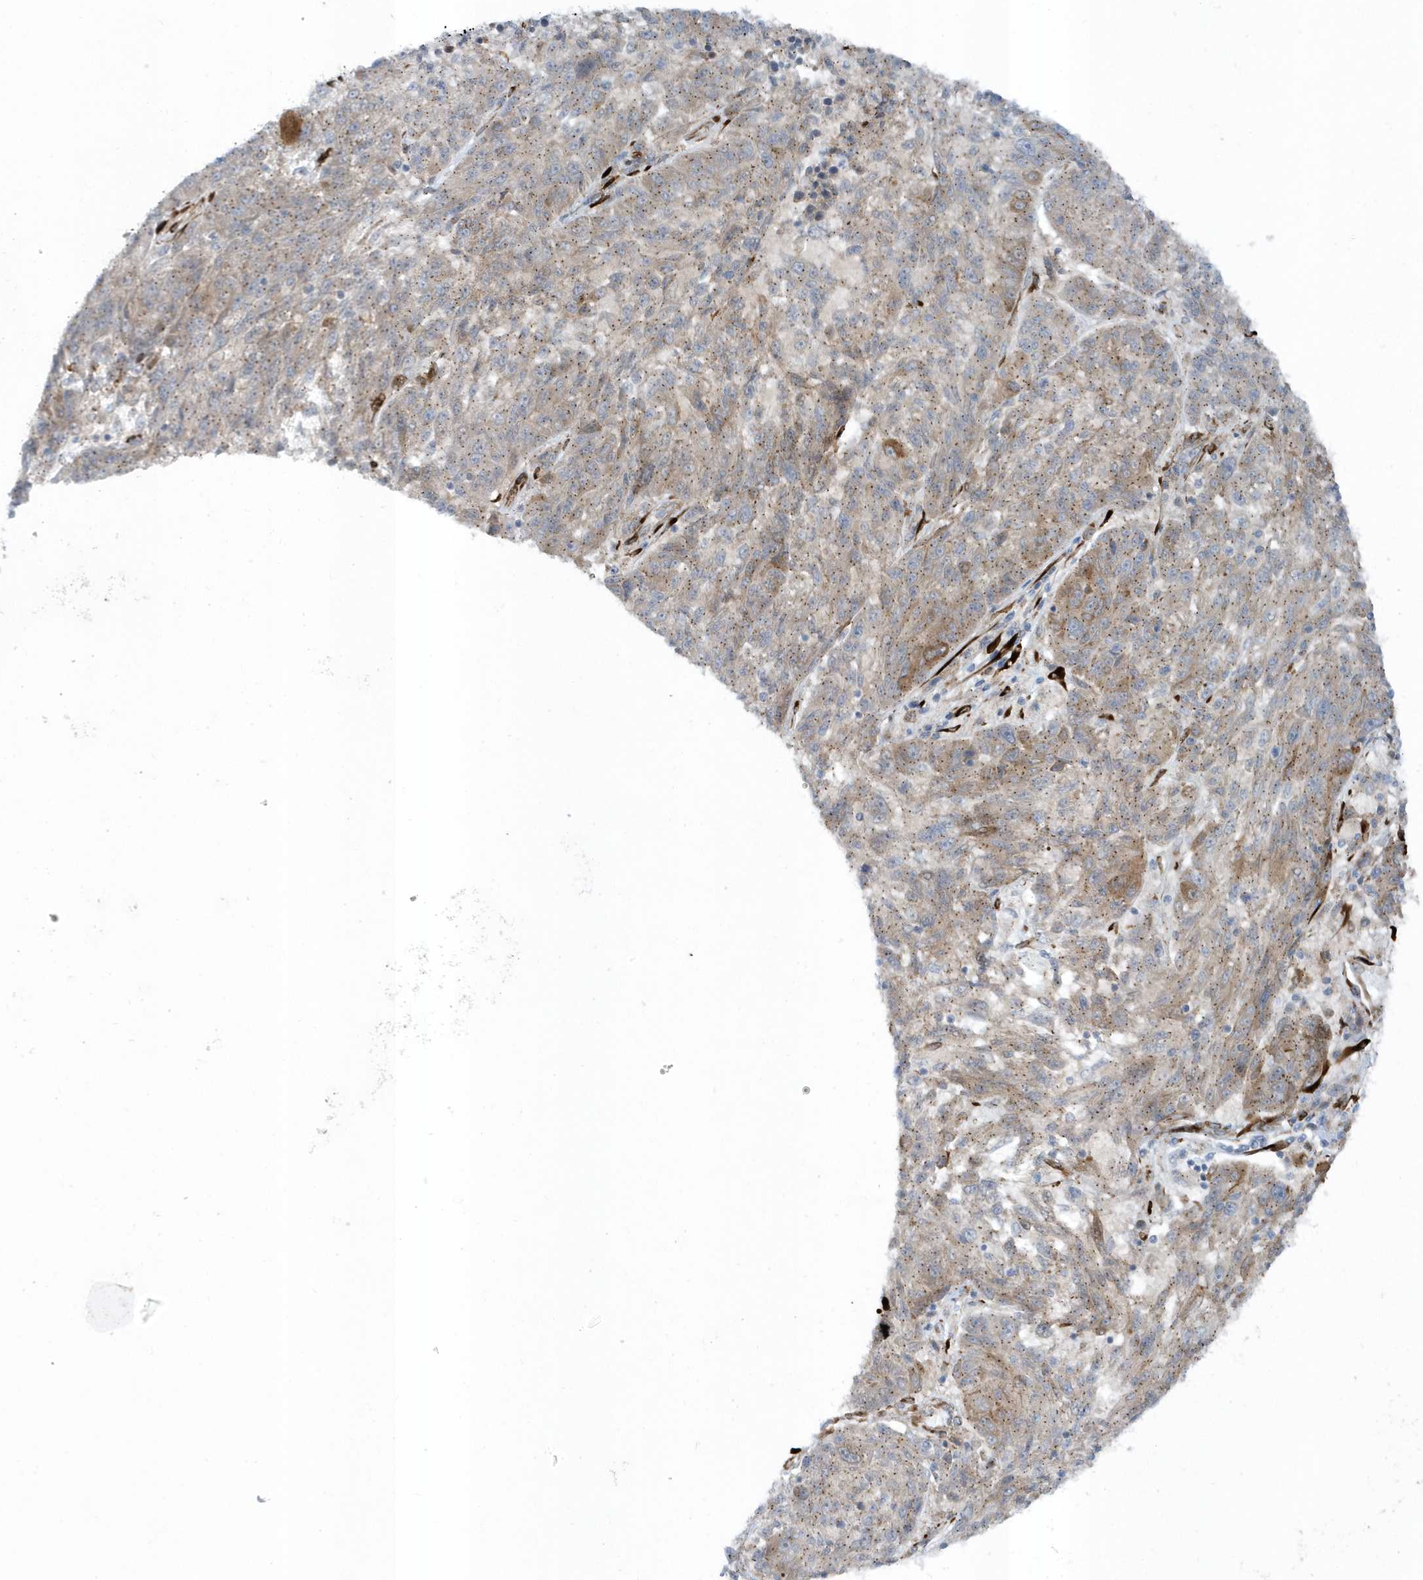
{"staining": {"intensity": "weak", "quantity": ">75%", "location": "cytoplasmic/membranous"}, "tissue": "melanoma", "cell_type": "Tumor cells", "image_type": "cancer", "snomed": [{"axis": "morphology", "description": "Malignant melanoma, NOS"}, {"axis": "topography", "description": "Skin"}], "caption": "IHC of melanoma shows low levels of weak cytoplasmic/membranous positivity in approximately >75% of tumor cells.", "gene": "FAM98A", "patient": {"sex": "male", "age": 53}}